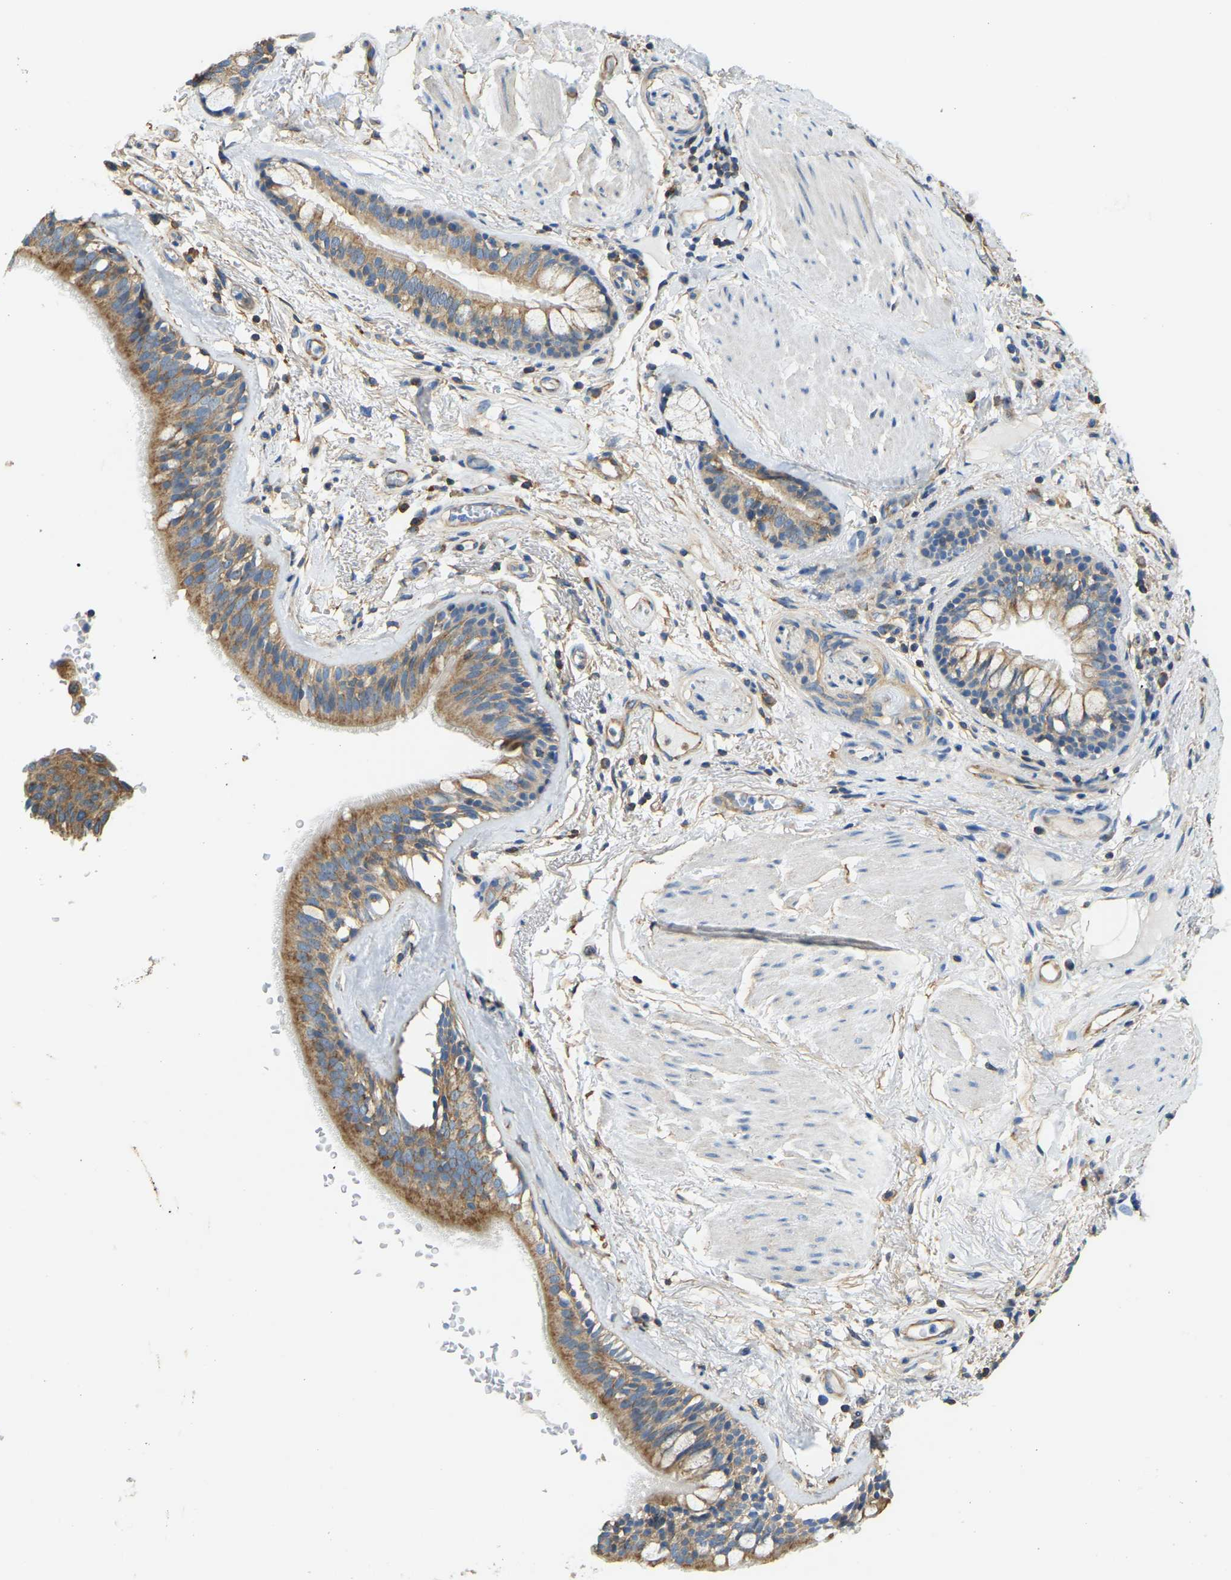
{"staining": {"intensity": "moderate", "quantity": ">75%", "location": "cytoplasmic/membranous"}, "tissue": "bronchus", "cell_type": "Respiratory epithelial cells", "image_type": "normal", "snomed": [{"axis": "morphology", "description": "Normal tissue, NOS"}, {"axis": "topography", "description": "Cartilage tissue"}], "caption": "The histopathology image reveals staining of benign bronchus, revealing moderate cytoplasmic/membranous protein expression (brown color) within respiratory epithelial cells.", "gene": "AHNAK", "patient": {"sex": "female", "age": 63}}